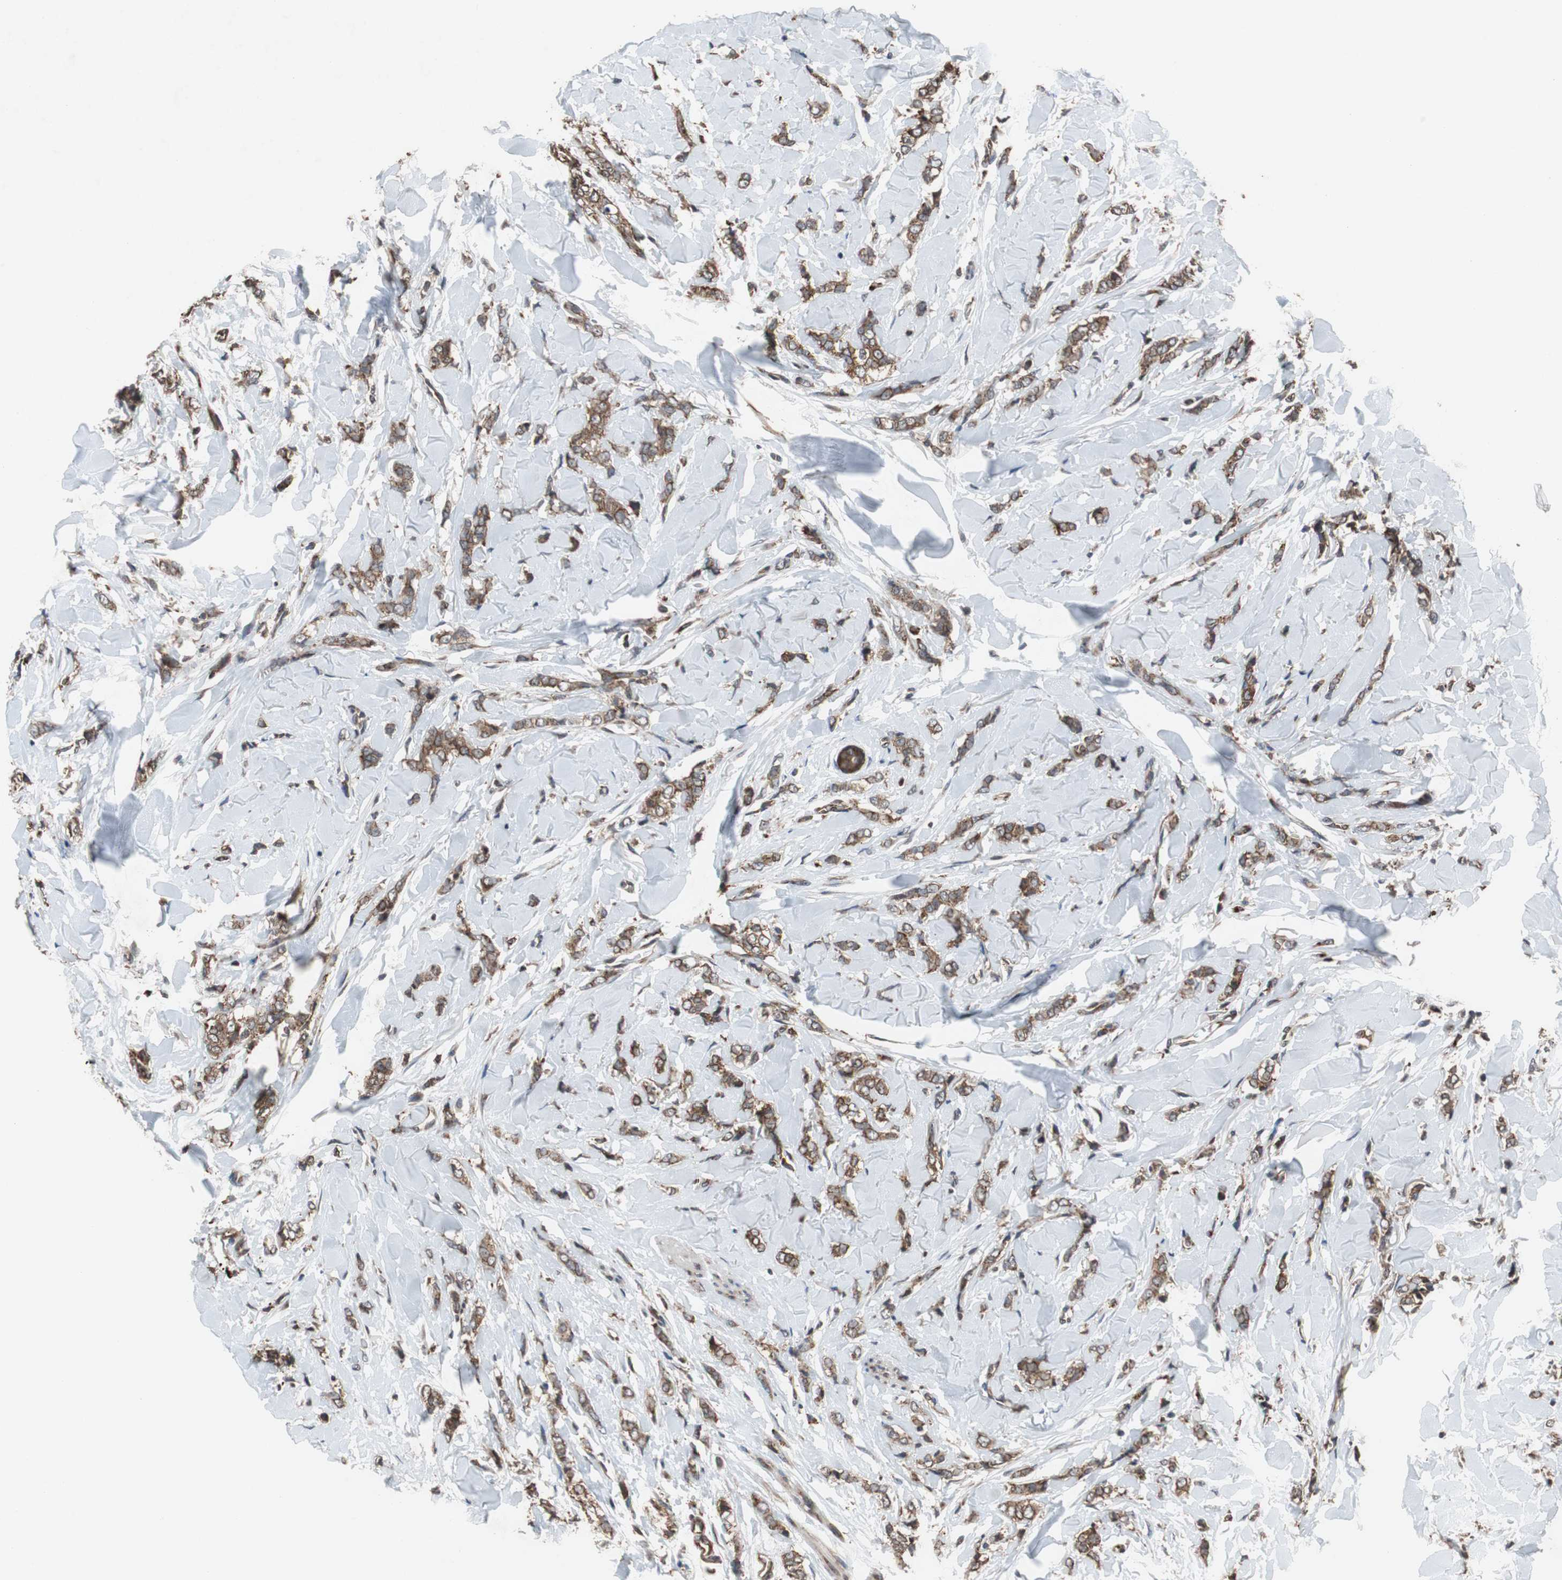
{"staining": {"intensity": "strong", "quantity": ">75%", "location": "cytoplasmic/membranous"}, "tissue": "breast cancer", "cell_type": "Tumor cells", "image_type": "cancer", "snomed": [{"axis": "morphology", "description": "Lobular carcinoma"}, {"axis": "topography", "description": "Skin"}, {"axis": "topography", "description": "Breast"}], "caption": "Immunohistochemical staining of human breast cancer (lobular carcinoma) reveals high levels of strong cytoplasmic/membranous protein staining in approximately >75% of tumor cells. (brown staining indicates protein expression, while blue staining denotes nuclei).", "gene": "USP10", "patient": {"sex": "female", "age": 46}}